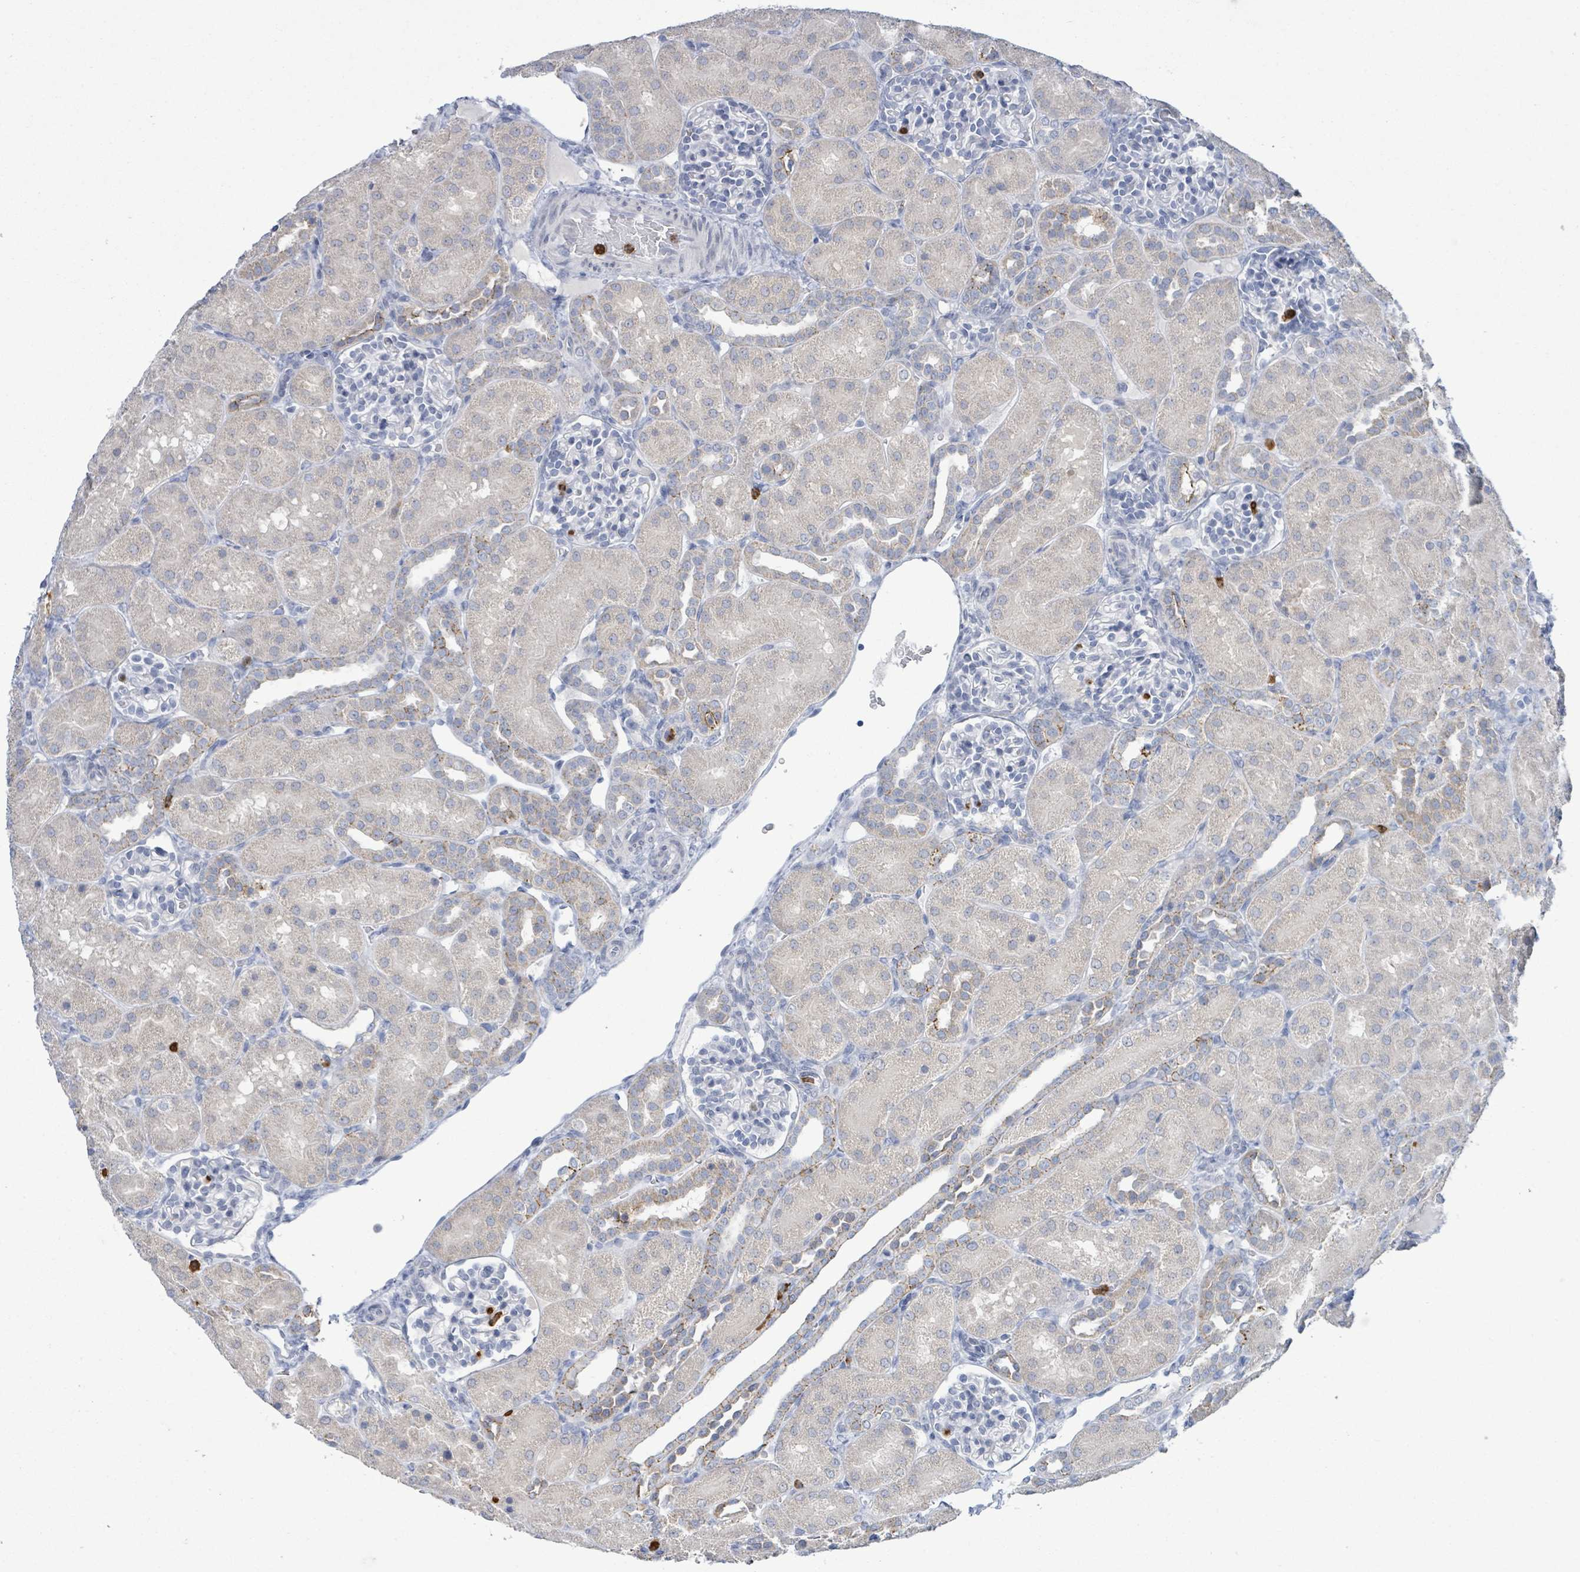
{"staining": {"intensity": "negative", "quantity": "none", "location": "none"}, "tissue": "kidney", "cell_type": "Cells in glomeruli", "image_type": "normal", "snomed": [{"axis": "morphology", "description": "Normal tissue, NOS"}, {"axis": "topography", "description": "Kidney"}], "caption": "There is no significant positivity in cells in glomeruli of kidney. (DAB (3,3'-diaminobenzidine) immunohistochemistry with hematoxylin counter stain).", "gene": "LCLAT1", "patient": {"sex": "male", "age": 1}}